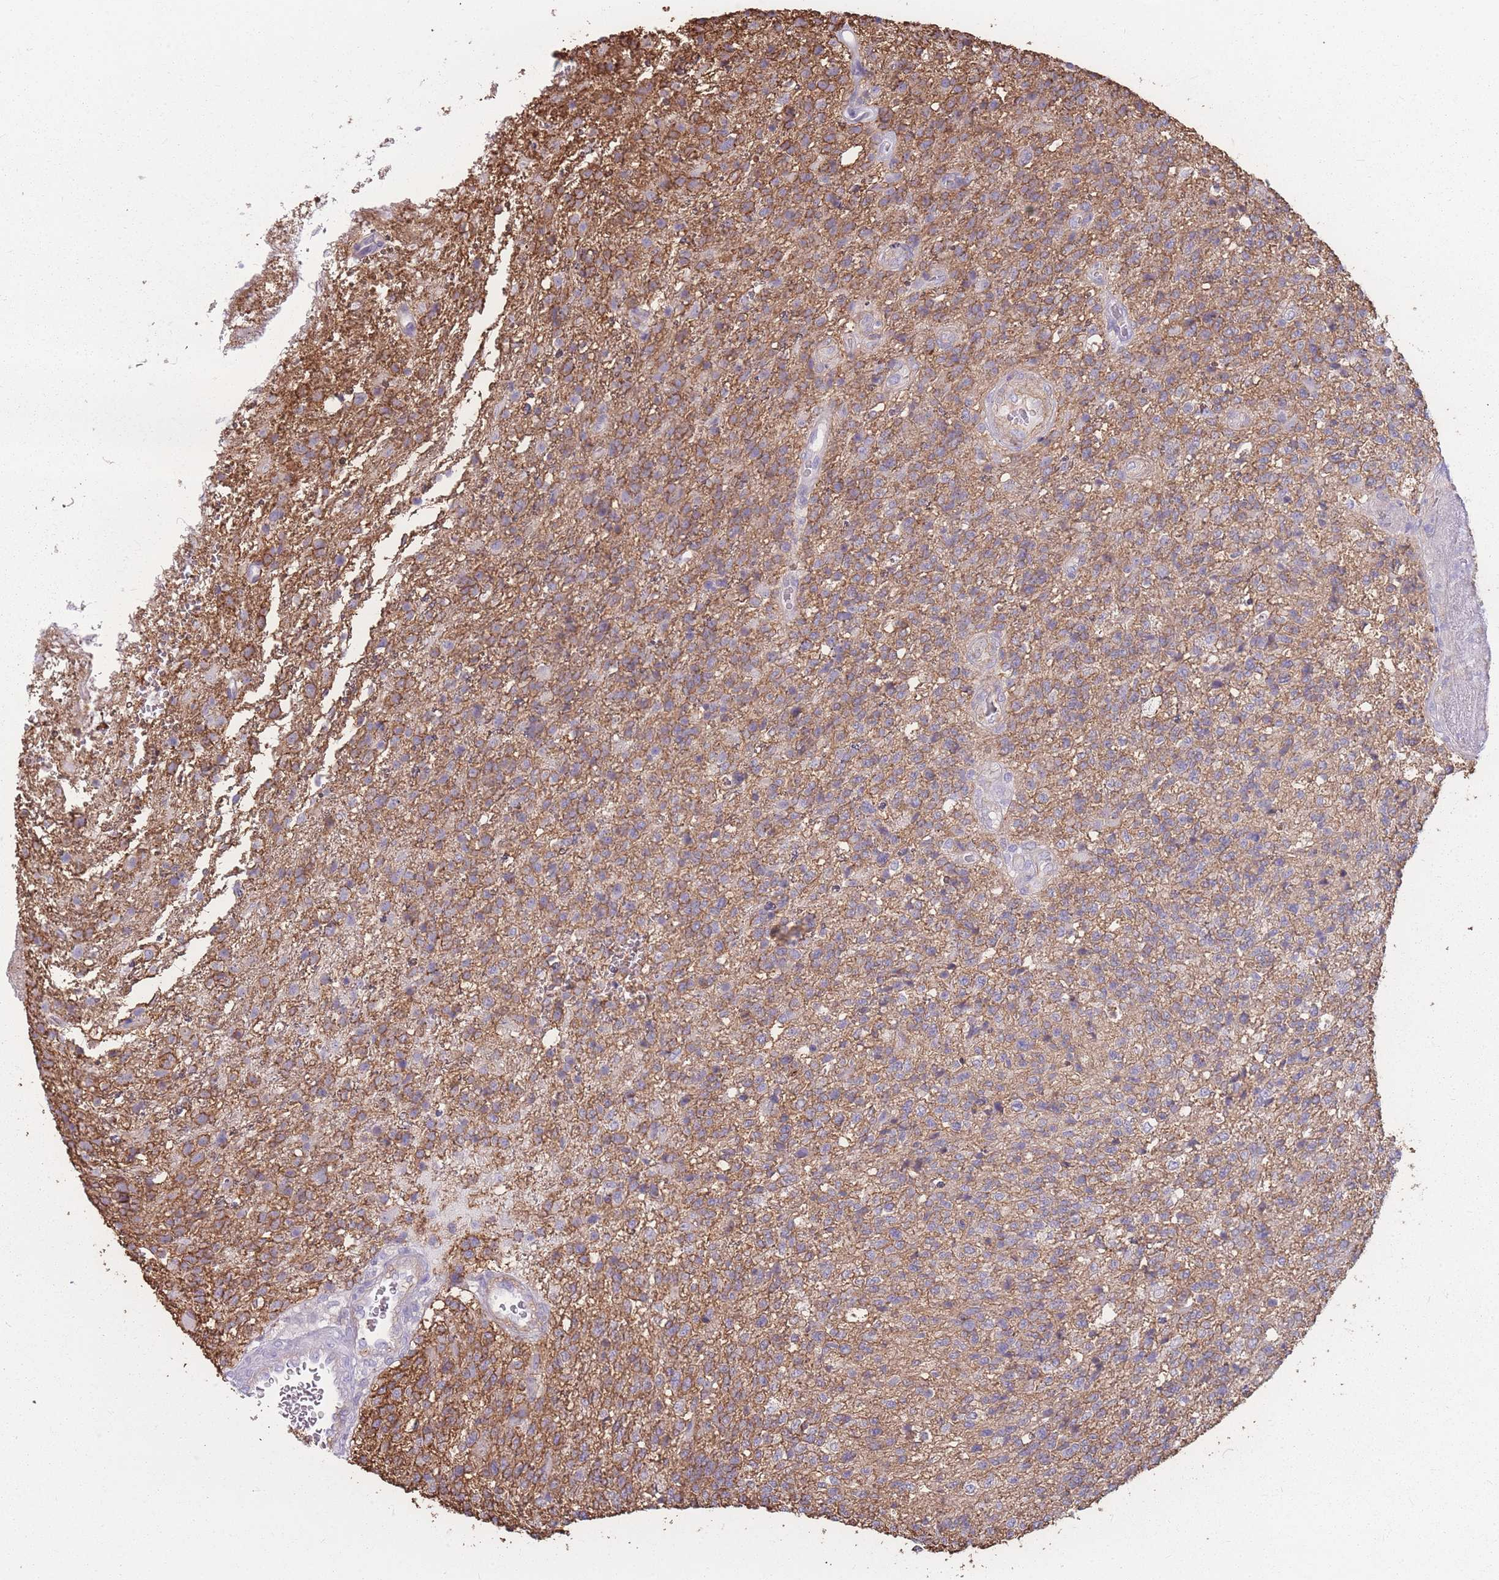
{"staining": {"intensity": "moderate", "quantity": "25%-75%", "location": "cytoplasmic/membranous"}, "tissue": "glioma", "cell_type": "Tumor cells", "image_type": "cancer", "snomed": [{"axis": "morphology", "description": "Glioma, malignant, High grade"}, {"axis": "topography", "description": "Brain"}], "caption": "Protein staining demonstrates moderate cytoplasmic/membranous staining in approximately 25%-75% of tumor cells in glioma. (DAB = brown stain, brightfield microscopy at high magnification).", "gene": "GNA11", "patient": {"sex": "male", "age": 56}}